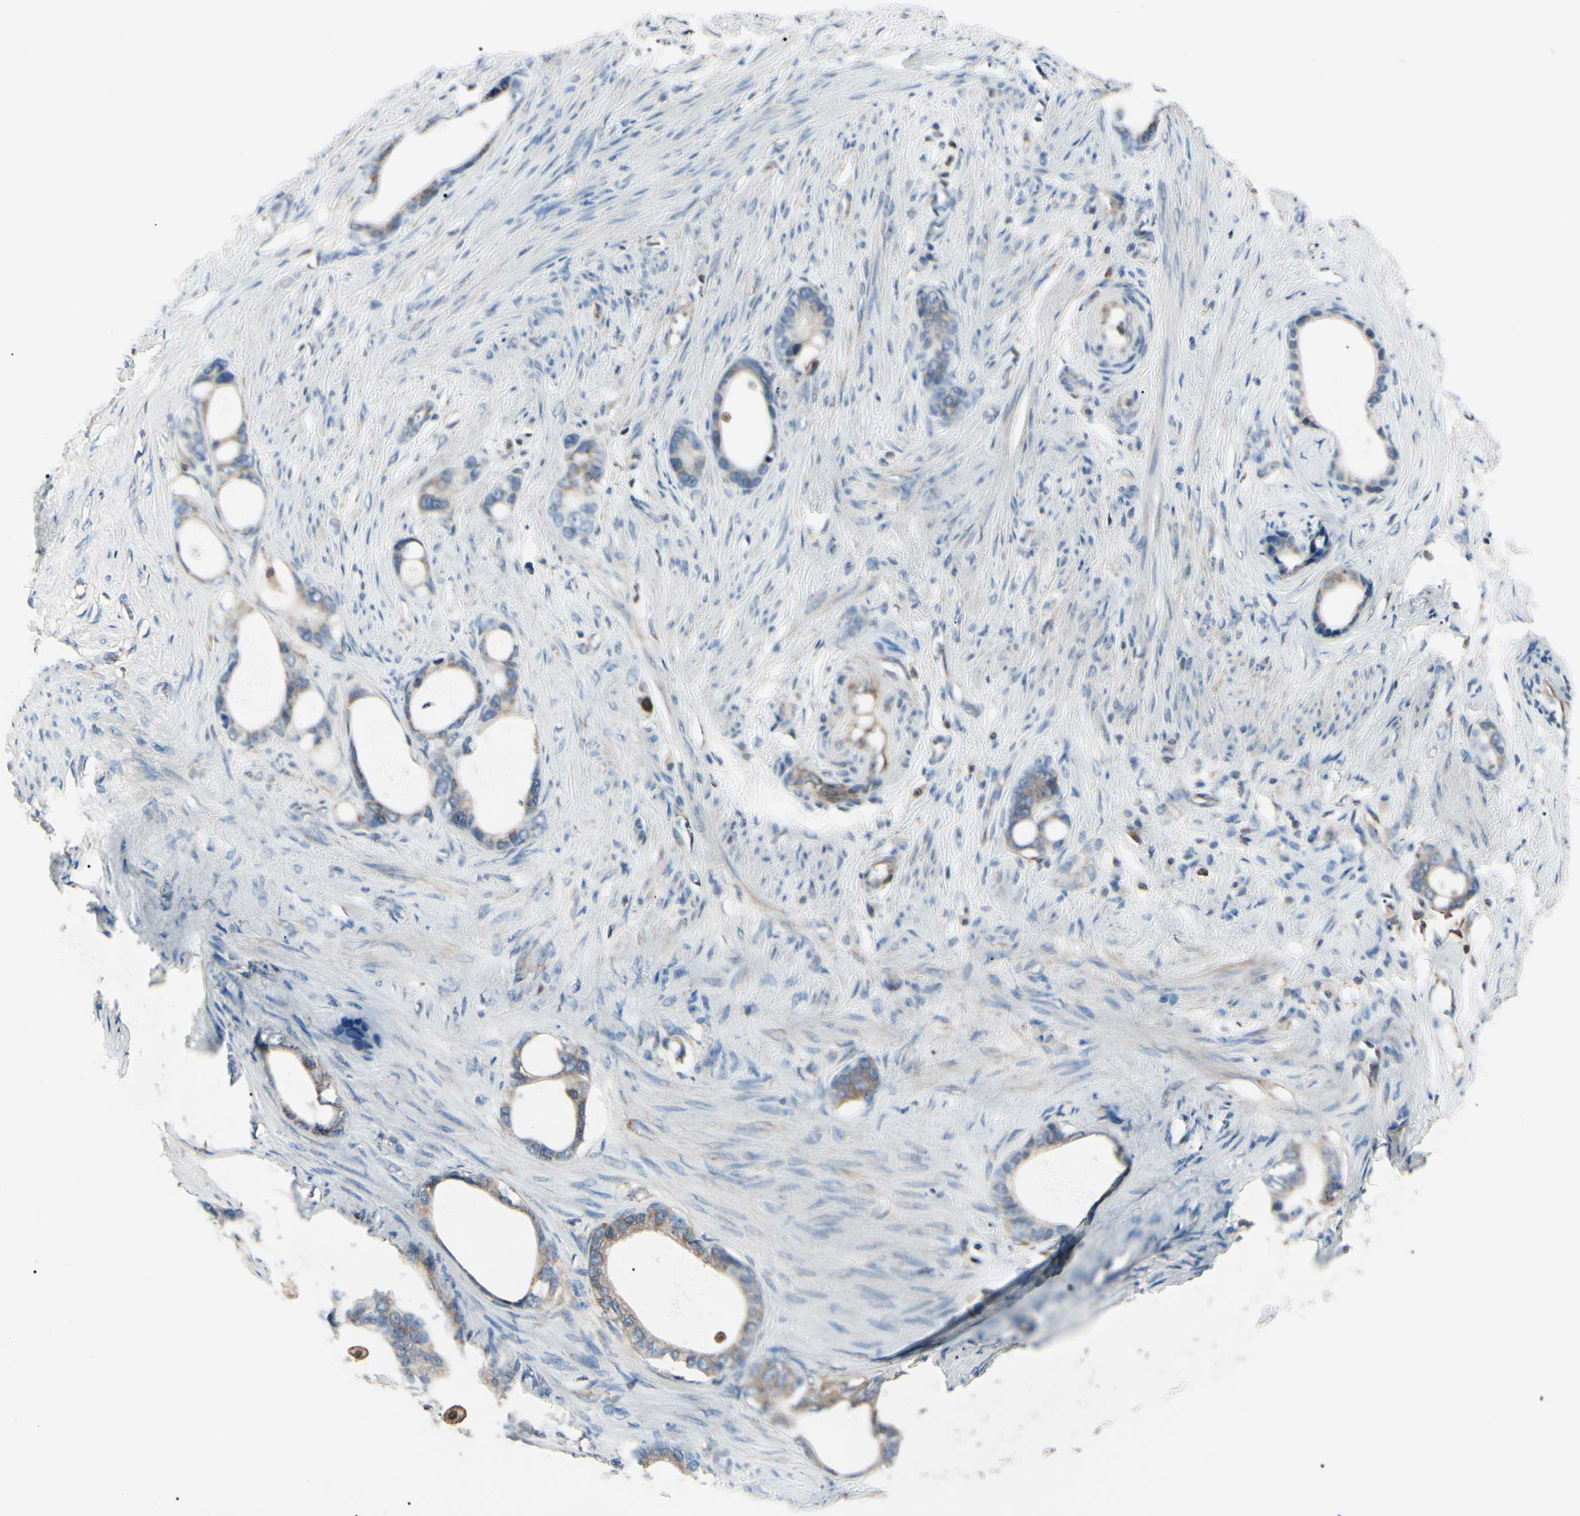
{"staining": {"intensity": "weak", "quantity": "<25%", "location": "cytoplasmic/membranous"}, "tissue": "stomach cancer", "cell_type": "Tumor cells", "image_type": "cancer", "snomed": [{"axis": "morphology", "description": "Adenocarcinoma, NOS"}, {"axis": "topography", "description": "Stomach"}], "caption": "High power microscopy micrograph of an IHC micrograph of stomach cancer (adenocarcinoma), revealing no significant positivity in tumor cells.", "gene": "MAPRE1", "patient": {"sex": "female", "age": 75}}